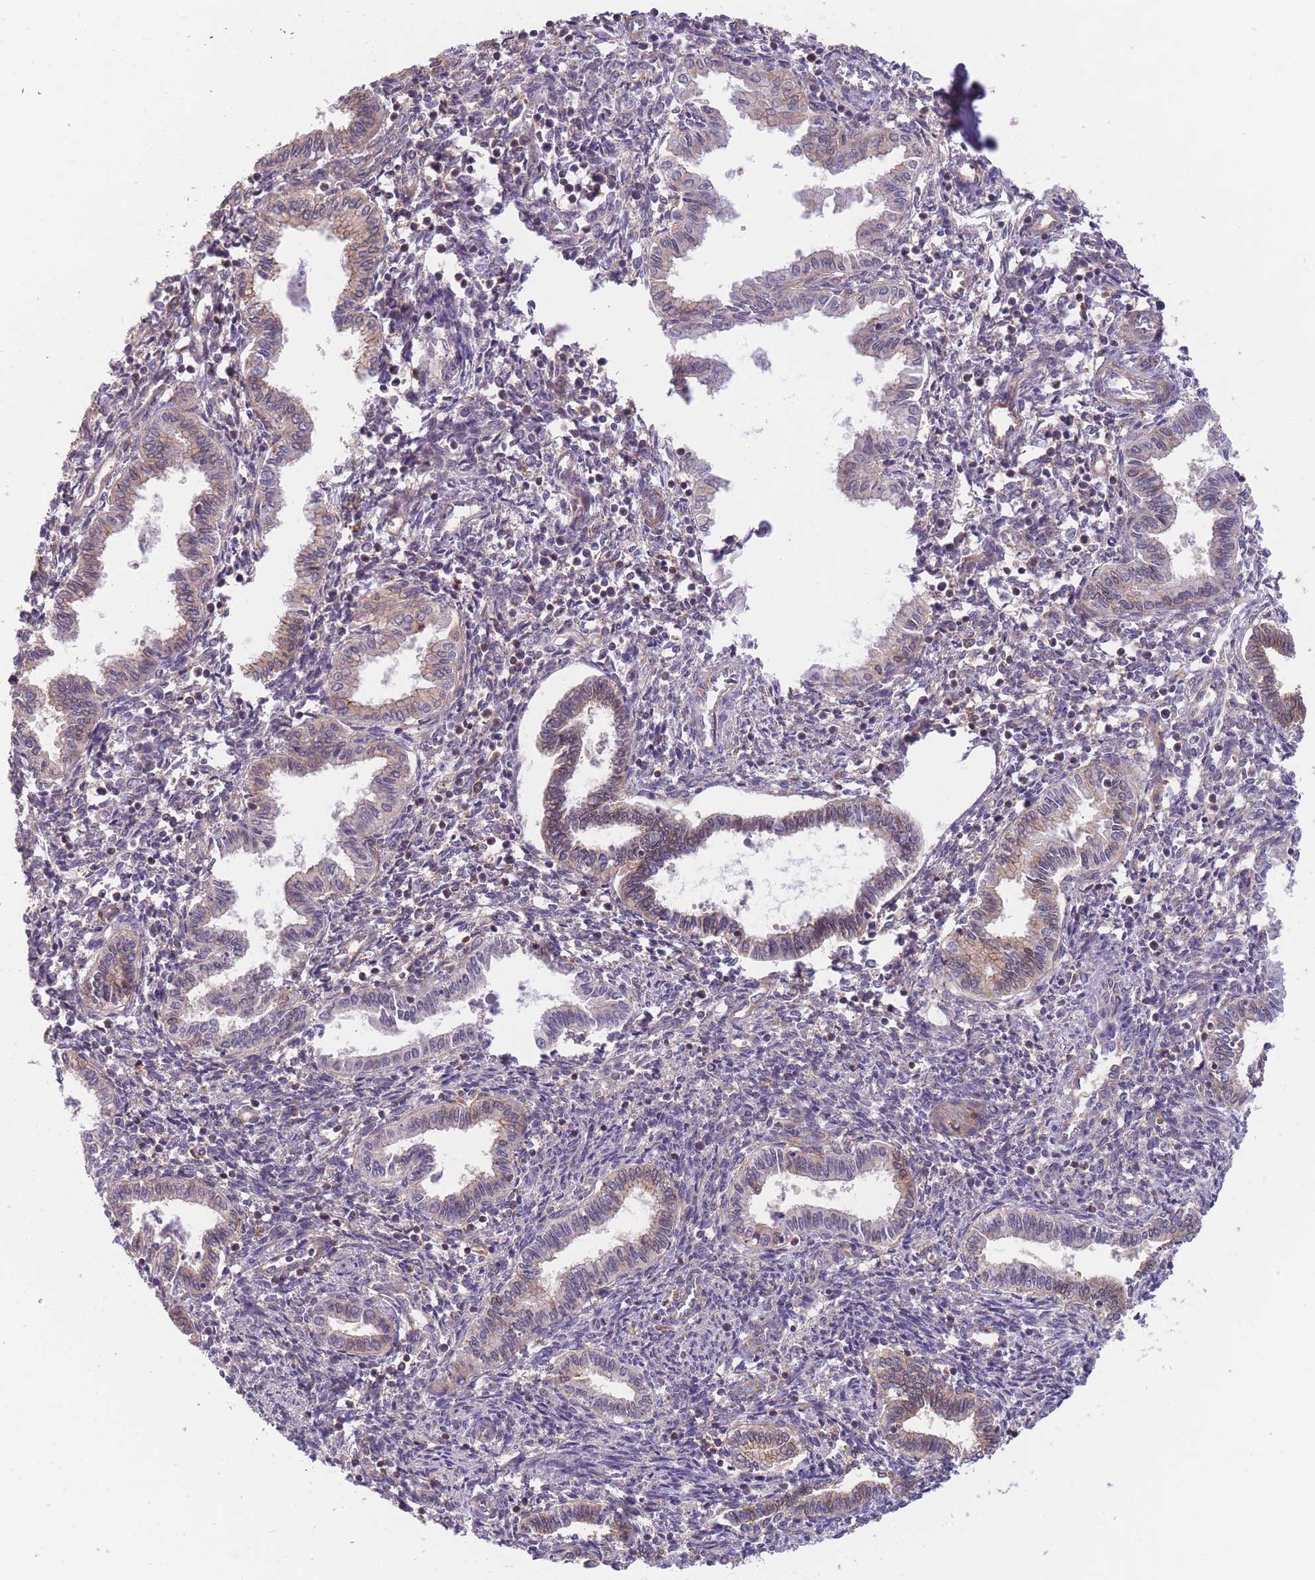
{"staining": {"intensity": "weak", "quantity": "<25%", "location": "cytoplasmic/membranous"}, "tissue": "endometrium", "cell_type": "Cells in endometrial stroma", "image_type": "normal", "snomed": [{"axis": "morphology", "description": "Normal tissue, NOS"}, {"axis": "topography", "description": "Endometrium"}], "caption": "IHC photomicrograph of normal human endometrium stained for a protein (brown), which displays no positivity in cells in endometrial stroma.", "gene": "PRKAR1A", "patient": {"sex": "female", "age": 37}}